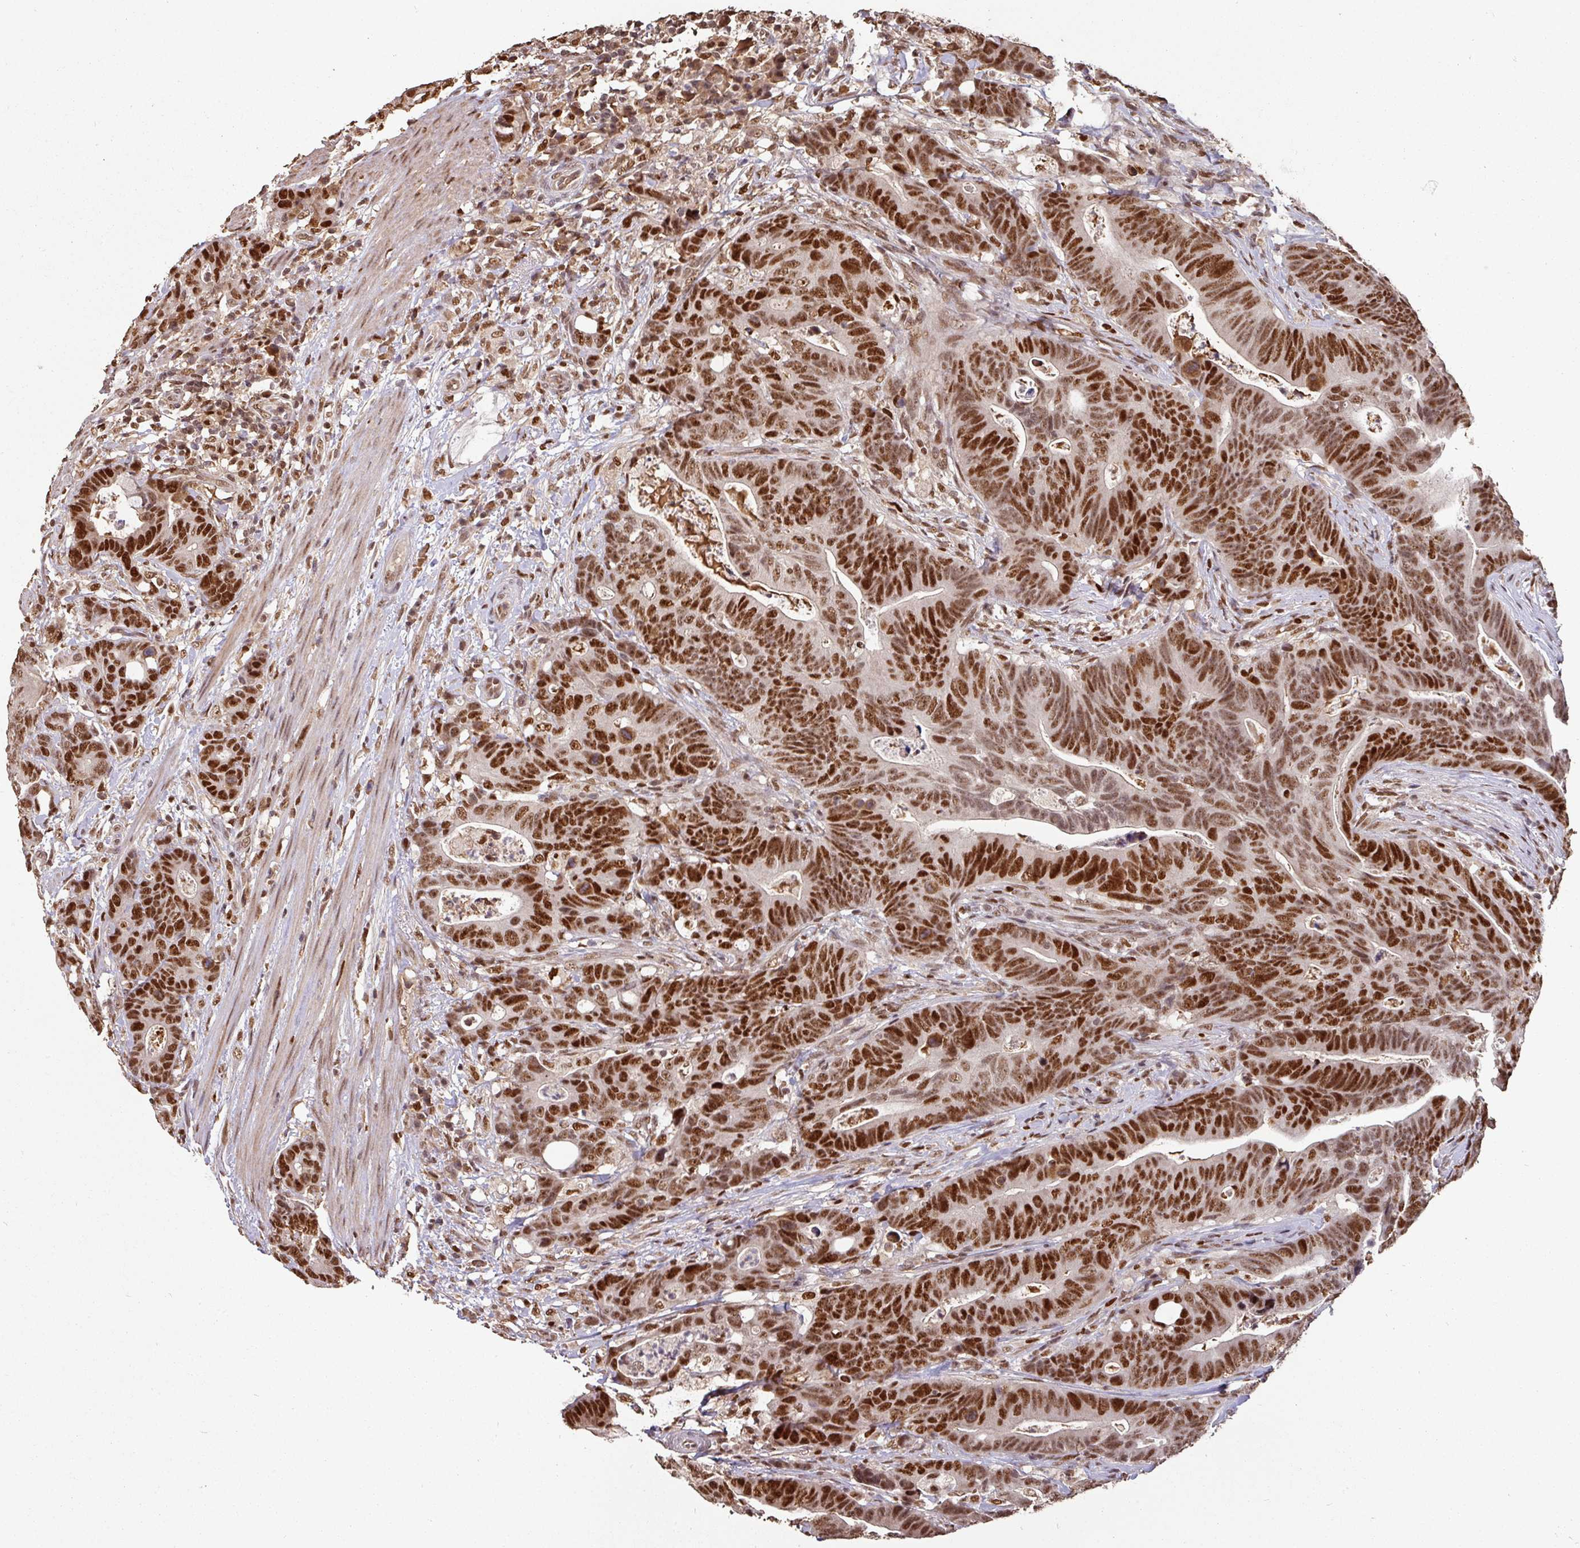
{"staining": {"intensity": "strong", "quantity": ">75%", "location": "nuclear"}, "tissue": "colorectal cancer", "cell_type": "Tumor cells", "image_type": "cancer", "snomed": [{"axis": "morphology", "description": "Adenocarcinoma, NOS"}, {"axis": "topography", "description": "Colon"}], "caption": "Brown immunohistochemical staining in colorectal adenocarcinoma displays strong nuclear expression in approximately >75% of tumor cells. (Stains: DAB in brown, nuclei in blue, Microscopy: brightfield microscopy at high magnification).", "gene": "POLD1", "patient": {"sex": "female", "age": 82}}